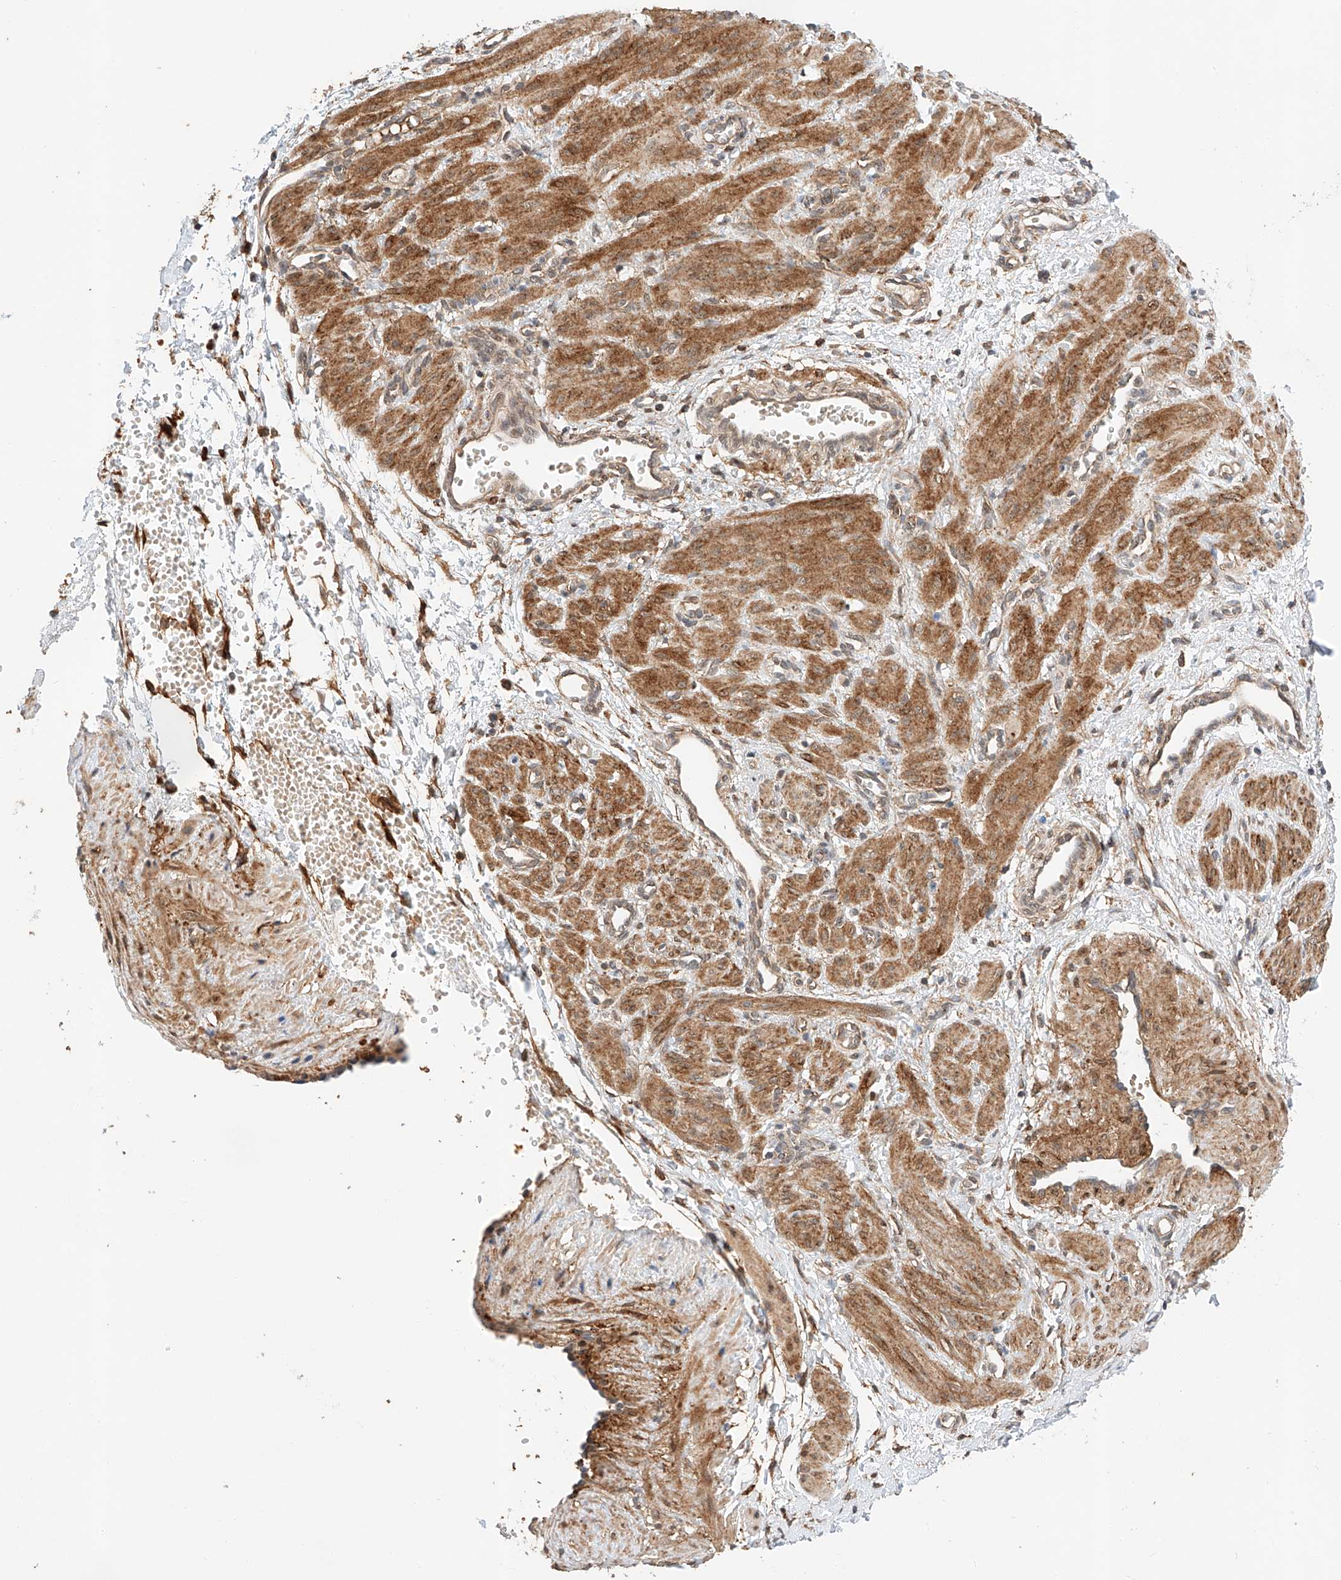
{"staining": {"intensity": "moderate", "quantity": ">75%", "location": "cytoplasmic/membranous,nuclear"}, "tissue": "smooth muscle", "cell_type": "Smooth muscle cells", "image_type": "normal", "snomed": [{"axis": "morphology", "description": "Normal tissue, NOS"}, {"axis": "topography", "description": "Endometrium"}], "caption": "Immunohistochemistry (IHC) image of normal smooth muscle: smooth muscle stained using IHC exhibits medium levels of moderate protein expression localized specifically in the cytoplasmic/membranous,nuclear of smooth muscle cells, appearing as a cytoplasmic/membranous,nuclear brown color.", "gene": "RAB23", "patient": {"sex": "female", "age": 33}}